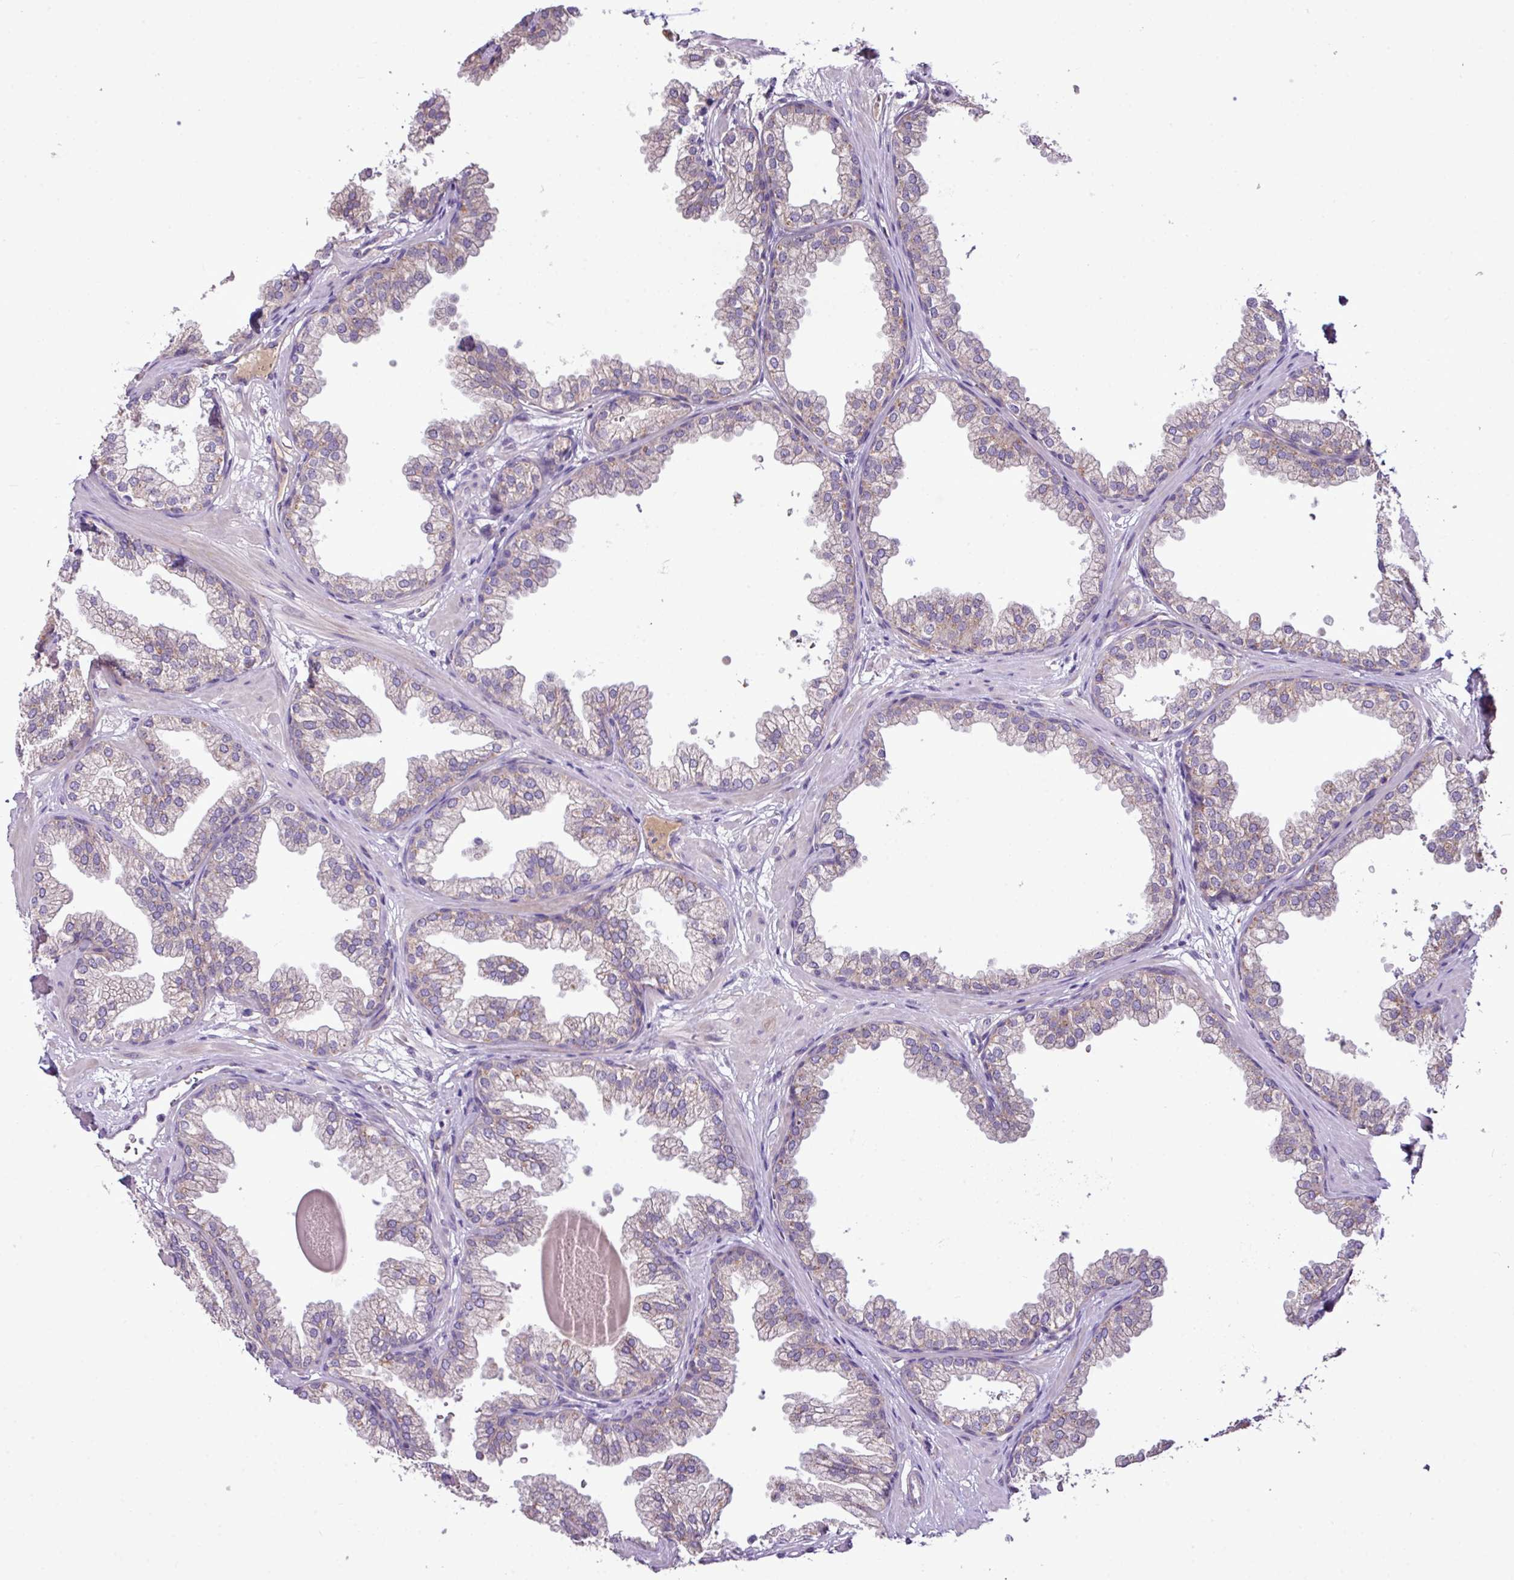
{"staining": {"intensity": "moderate", "quantity": "<25%", "location": "cytoplasmic/membranous"}, "tissue": "prostate", "cell_type": "Glandular cells", "image_type": "normal", "snomed": [{"axis": "morphology", "description": "Normal tissue, NOS"}, {"axis": "topography", "description": "Prostate"}], "caption": "Human prostate stained with a brown dye demonstrates moderate cytoplasmic/membranous positive staining in about <25% of glandular cells.", "gene": "XIAP", "patient": {"sex": "male", "age": 37}}